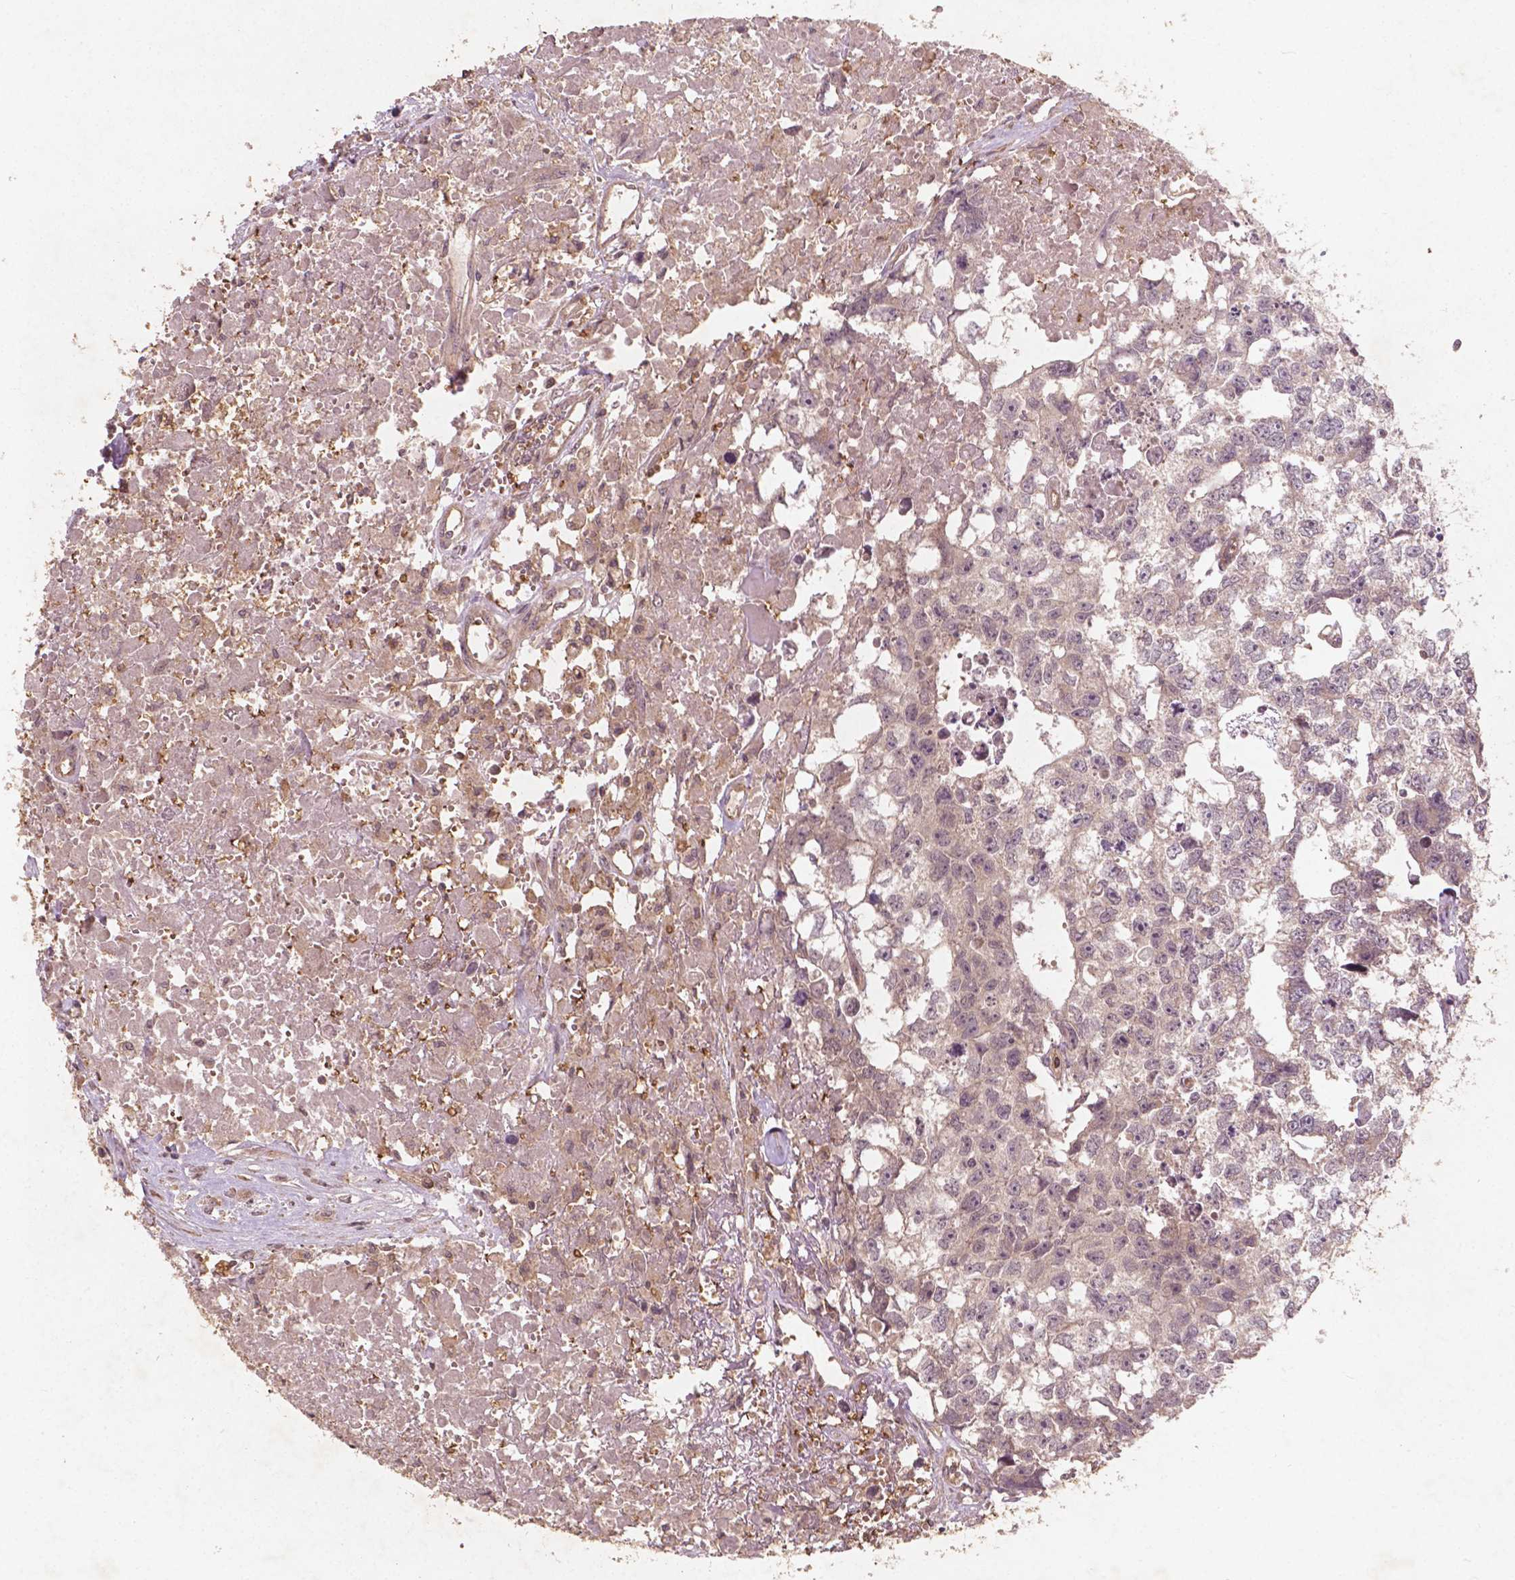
{"staining": {"intensity": "weak", "quantity": "<25%", "location": "cytoplasmic/membranous"}, "tissue": "testis cancer", "cell_type": "Tumor cells", "image_type": "cancer", "snomed": [{"axis": "morphology", "description": "Carcinoma, Embryonal, NOS"}, {"axis": "morphology", "description": "Teratoma, malignant, NOS"}, {"axis": "topography", "description": "Testis"}], "caption": "A micrograph of testis embryonal carcinoma stained for a protein reveals no brown staining in tumor cells.", "gene": "CYFIP2", "patient": {"sex": "male", "age": 44}}